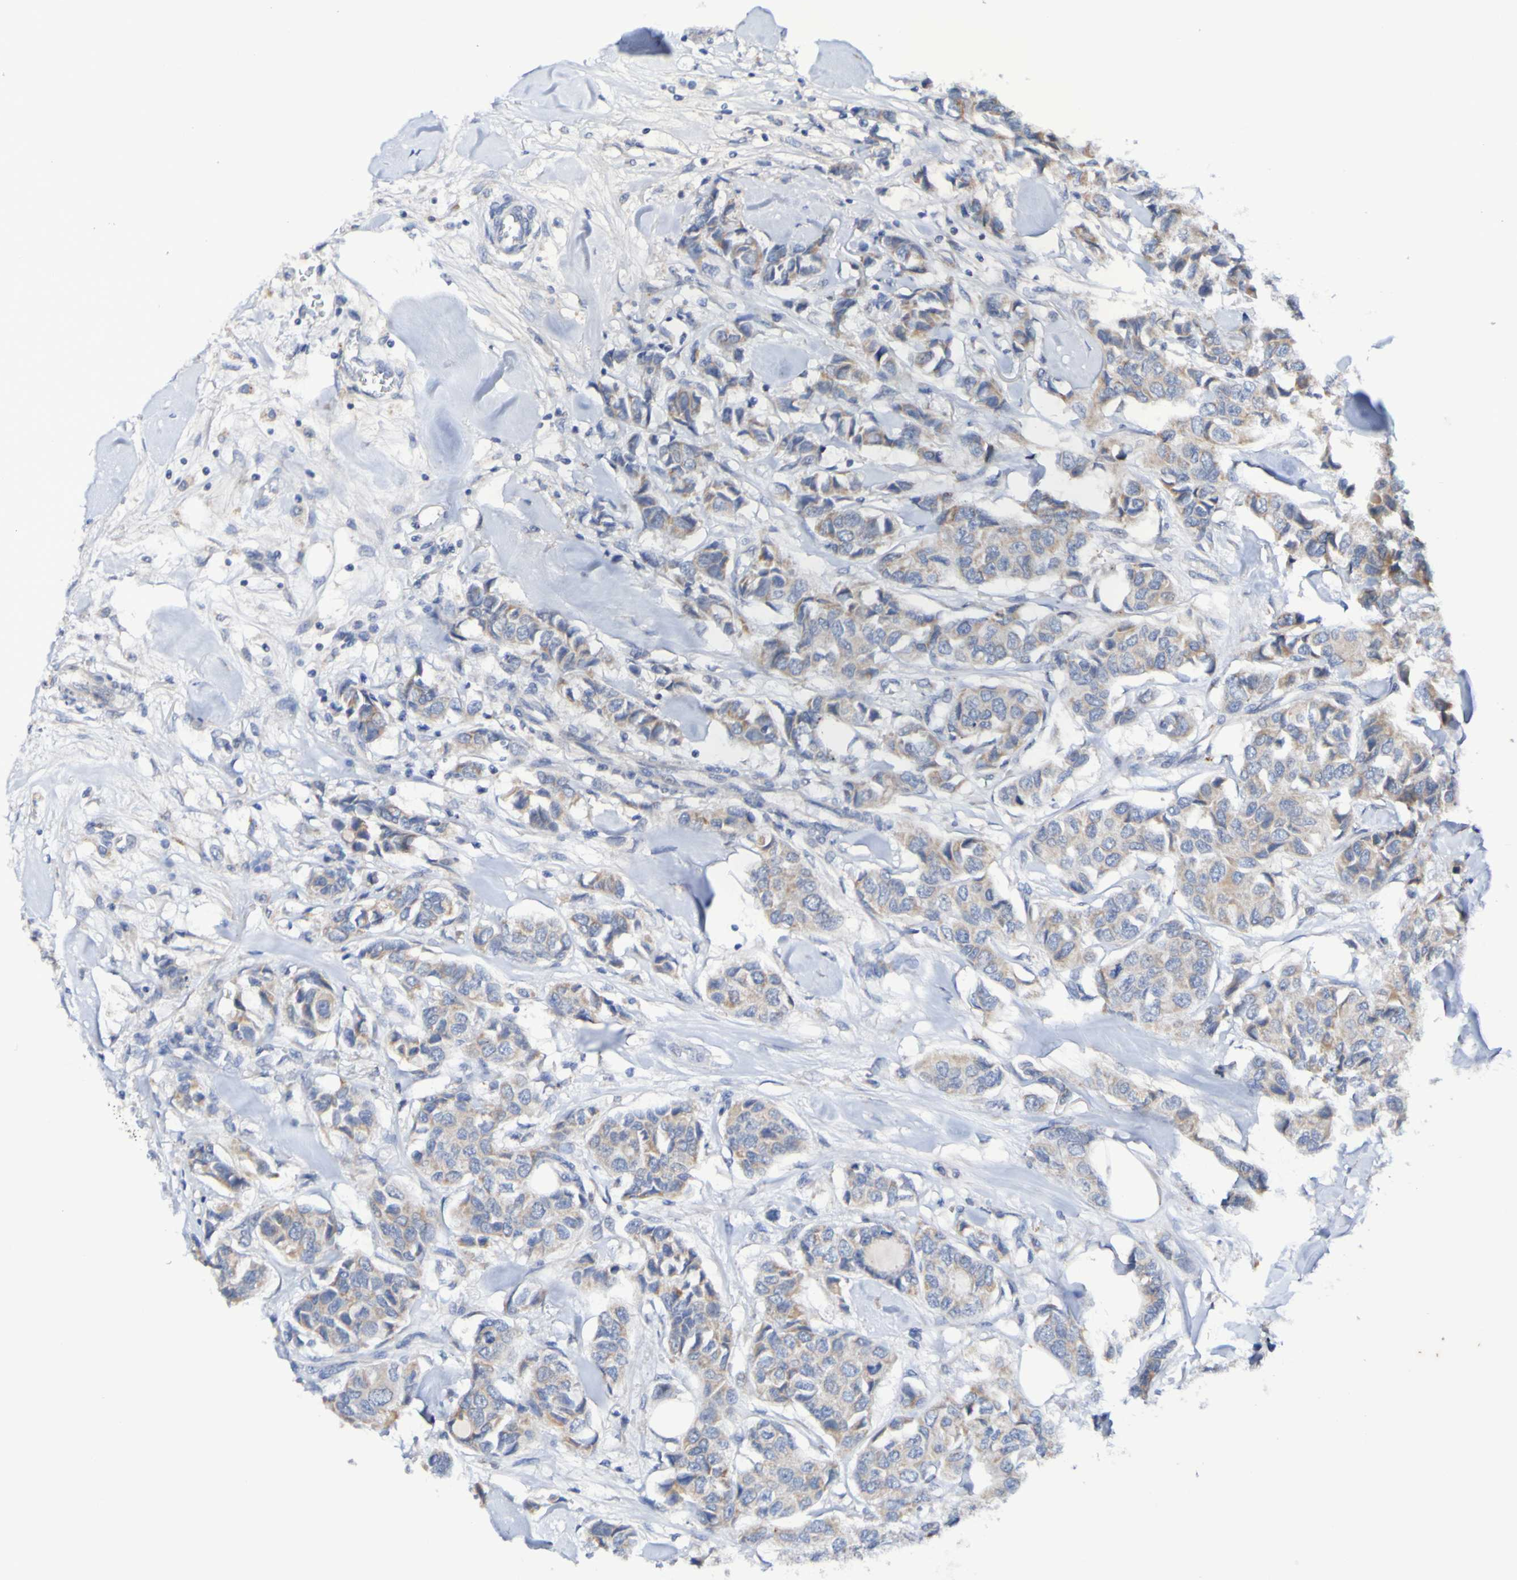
{"staining": {"intensity": "weak", "quantity": ">75%", "location": "cytoplasmic/membranous"}, "tissue": "breast cancer", "cell_type": "Tumor cells", "image_type": "cancer", "snomed": [{"axis": "morphology", "description": "Duct carcinoma"}, {"axis": "topography", "description": "Breast"}], "caption": "This is an image of immunohistochemistry staining of breast invasive ductal carcinoma, which shows weak positivity in the cytoplasmic/membranous of tumor cells.", "gene": "PTP4A2", "patient": {"sex": "female", "age": 80}}